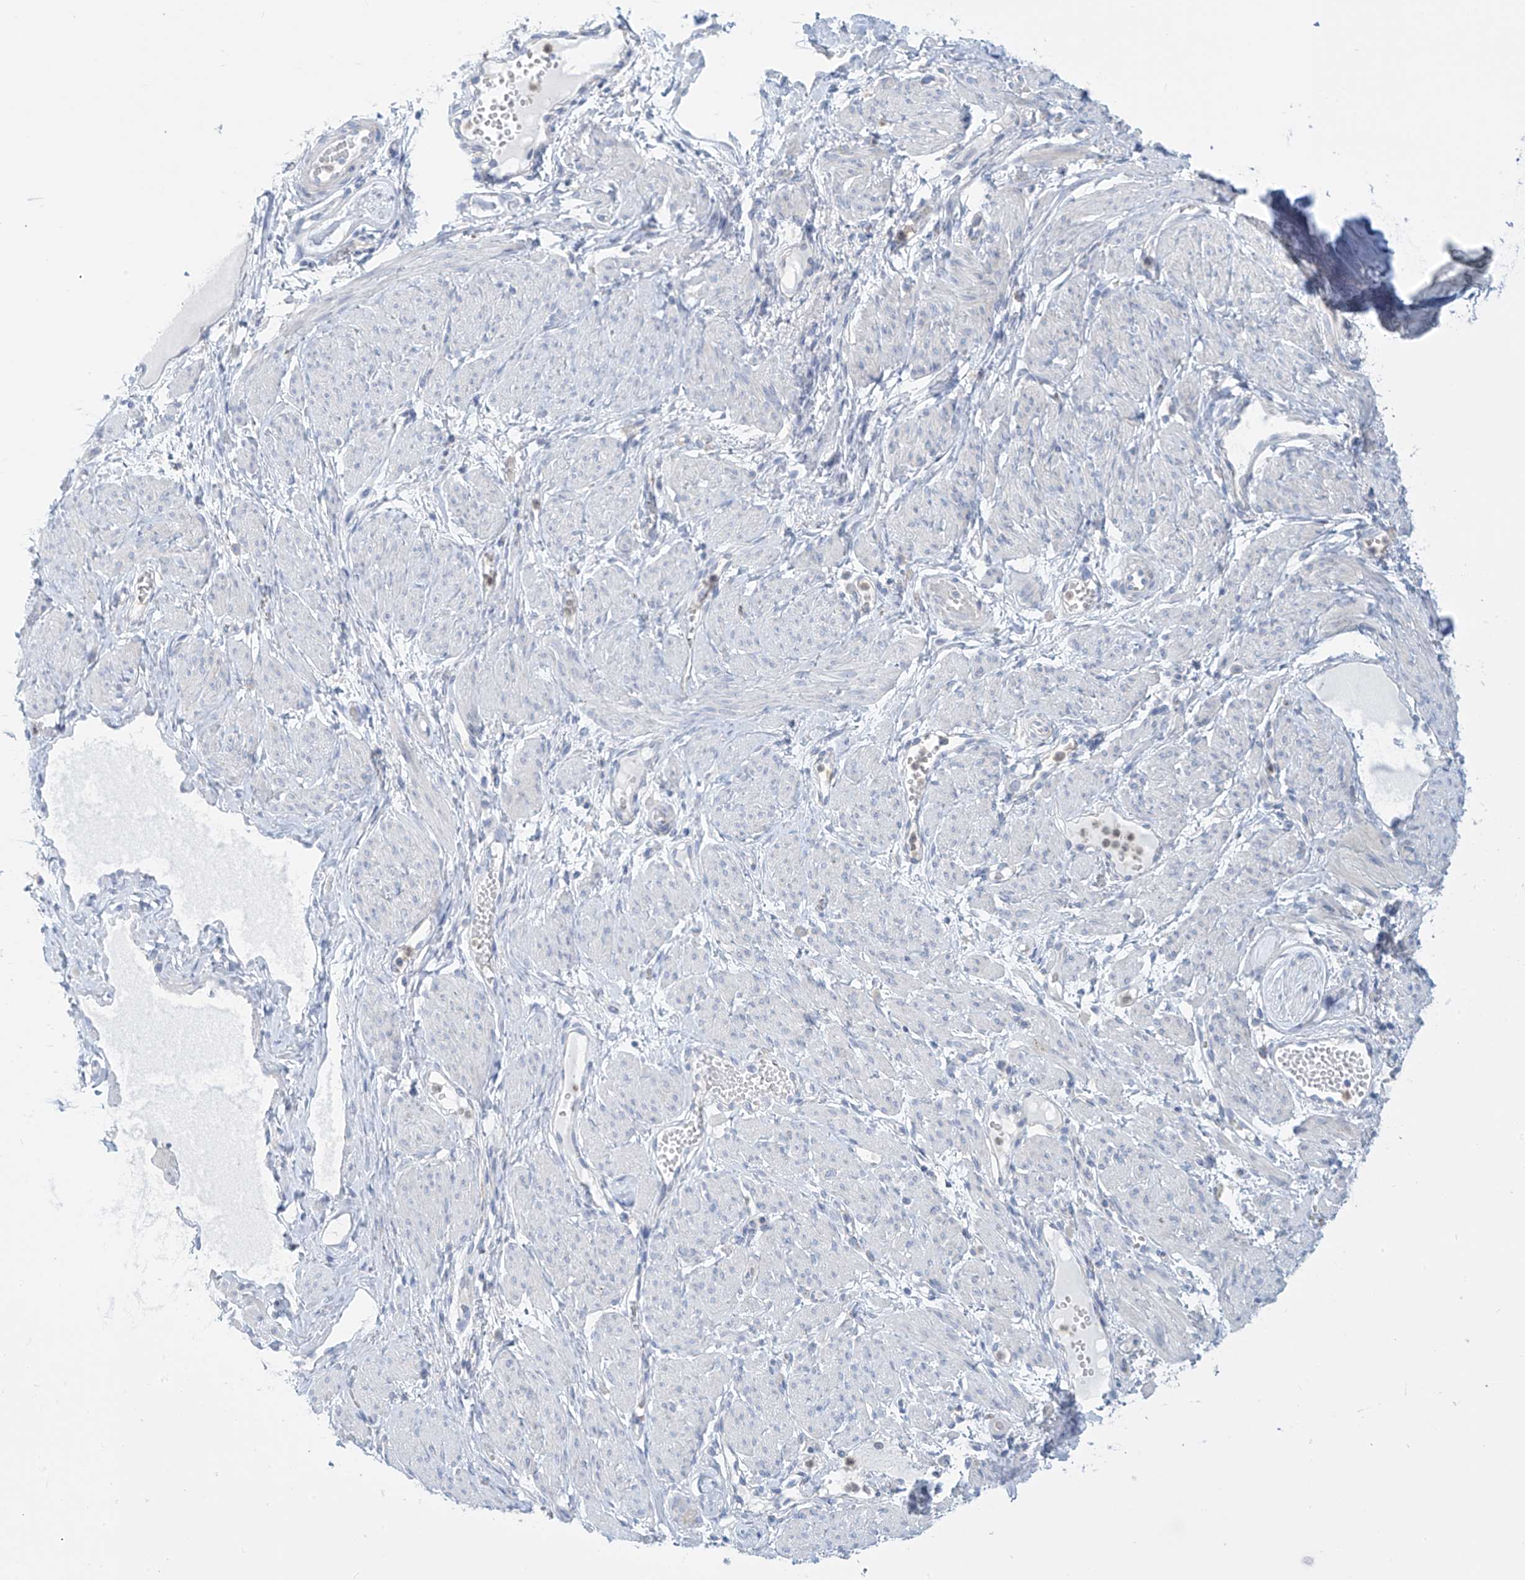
{"staining": {"intensity": "negative", "quantity": "none", "location": "none"}, "tissue": "soft tissue", "cell_type": "Chondrocytes", "image_type": "normal", "snomed": [{"axis": "morphology", "description": "Normal tissue, NOS"}, {"axis": "topography", "description": "Smooth muscle"}, {"axis": "topography", "description": "Peripheral nerve tissue"}], "caption": "Chondrocytes show no significant protein positivity in normal soft tissue.", "gene": "FABP2", "patient": {"sex": "female", "age": 39}}